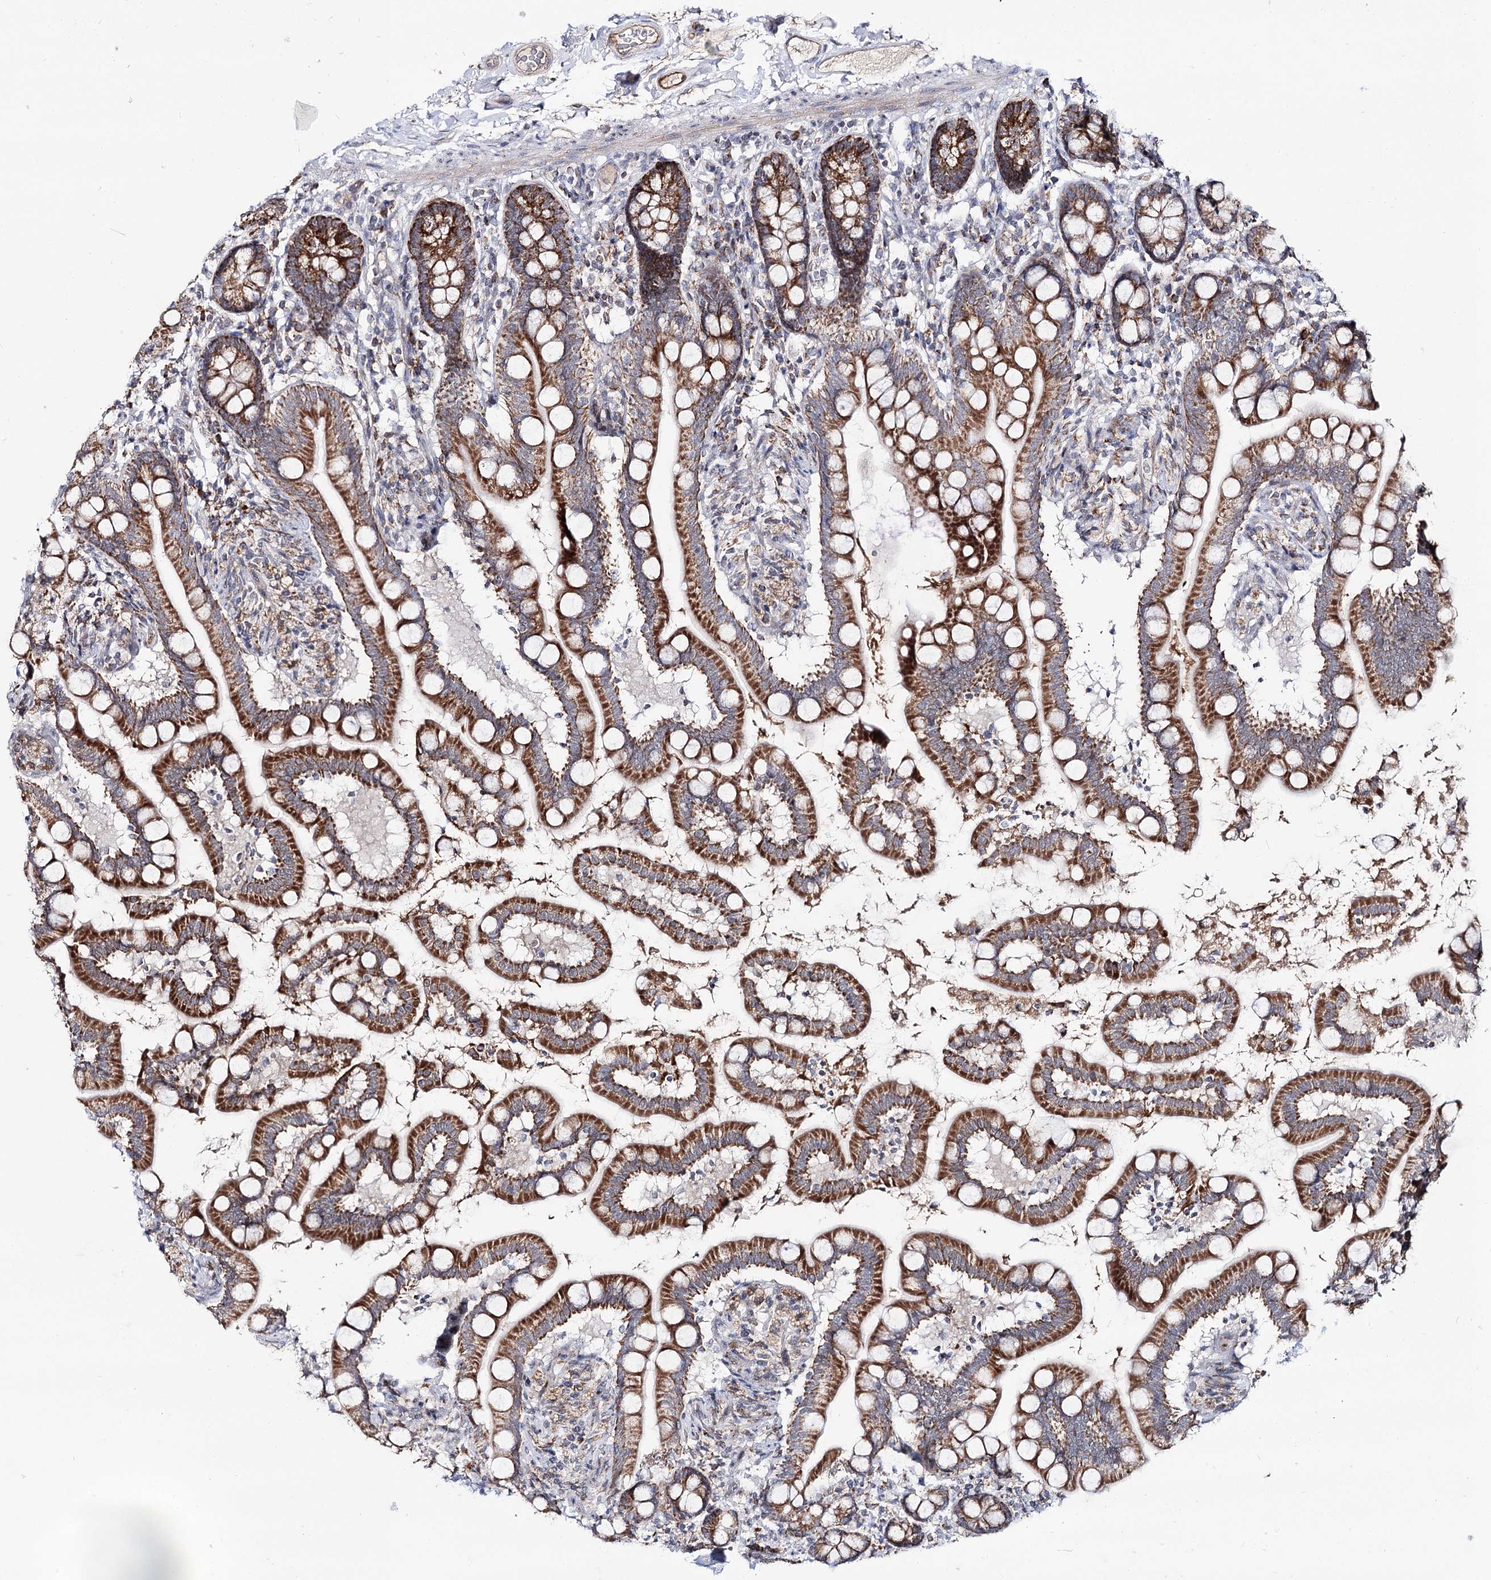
{"staining": {"intensity": "strong", "quantity": ">75%", "location": "cytoplasmic/membranous"}, "tissue": "small intestine", "cell_type": "Glandular cells", "image_type": "normal", "snomed": [{"axis": "morphology", "description": "Normal tissue, NOS"}, {"axis": "topography", "description": "Small intestine"}], "caption": "The micrograph demonstrates a brown stain indicating the presence of a protein in the cytoplasmic/membranous of glandular cells in small intestine. (DAB (3,3'-diaminobenzidine) = brown stain, brightfield microscopy at high magnification).", "gene": "CBR4", "patient": {"sex": "female", "age": 64}}